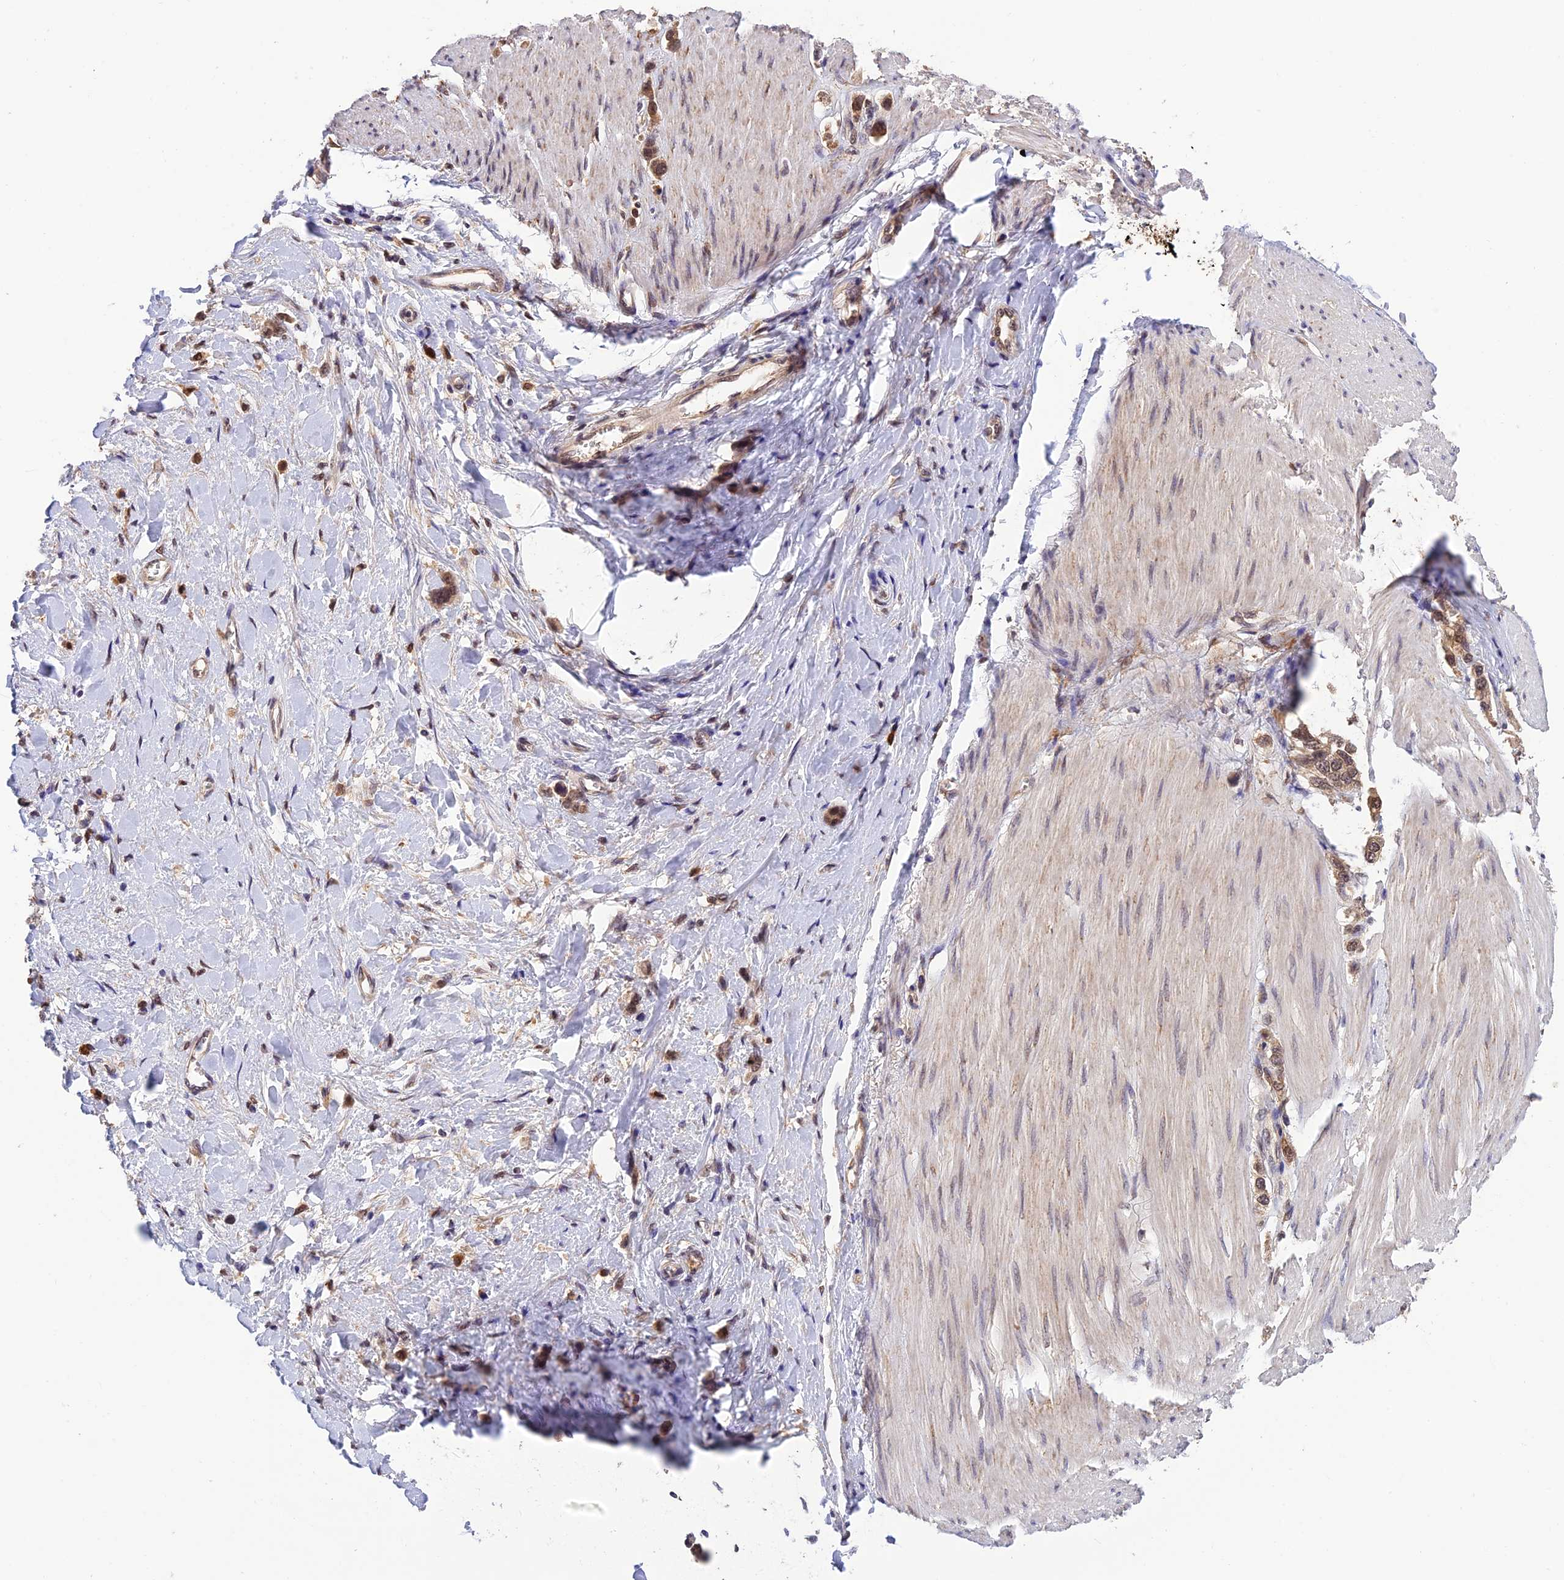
{"staining": {"intensity": "moderate", "quantity": ">75%", "location": "cytoplasmic/membranous,nuclear"}, "tissue": "stomach cancer", "cell_type": "Tumor cells", "image_type": "cancer", "snomed": [{"axis": "morphology", "description": "Adenocarcinoma, NOS"}, {"axis": "topography", "description": "Stomach"}], "caption": "Protein expression analysis of human stomach adenocarcinoma reveals moderate cytoplasmic/membranous and nuclear staining in approximately >75% of tumor cells.", "gene": "MNS1", "patient": {"sex": "female", "age": 65}}